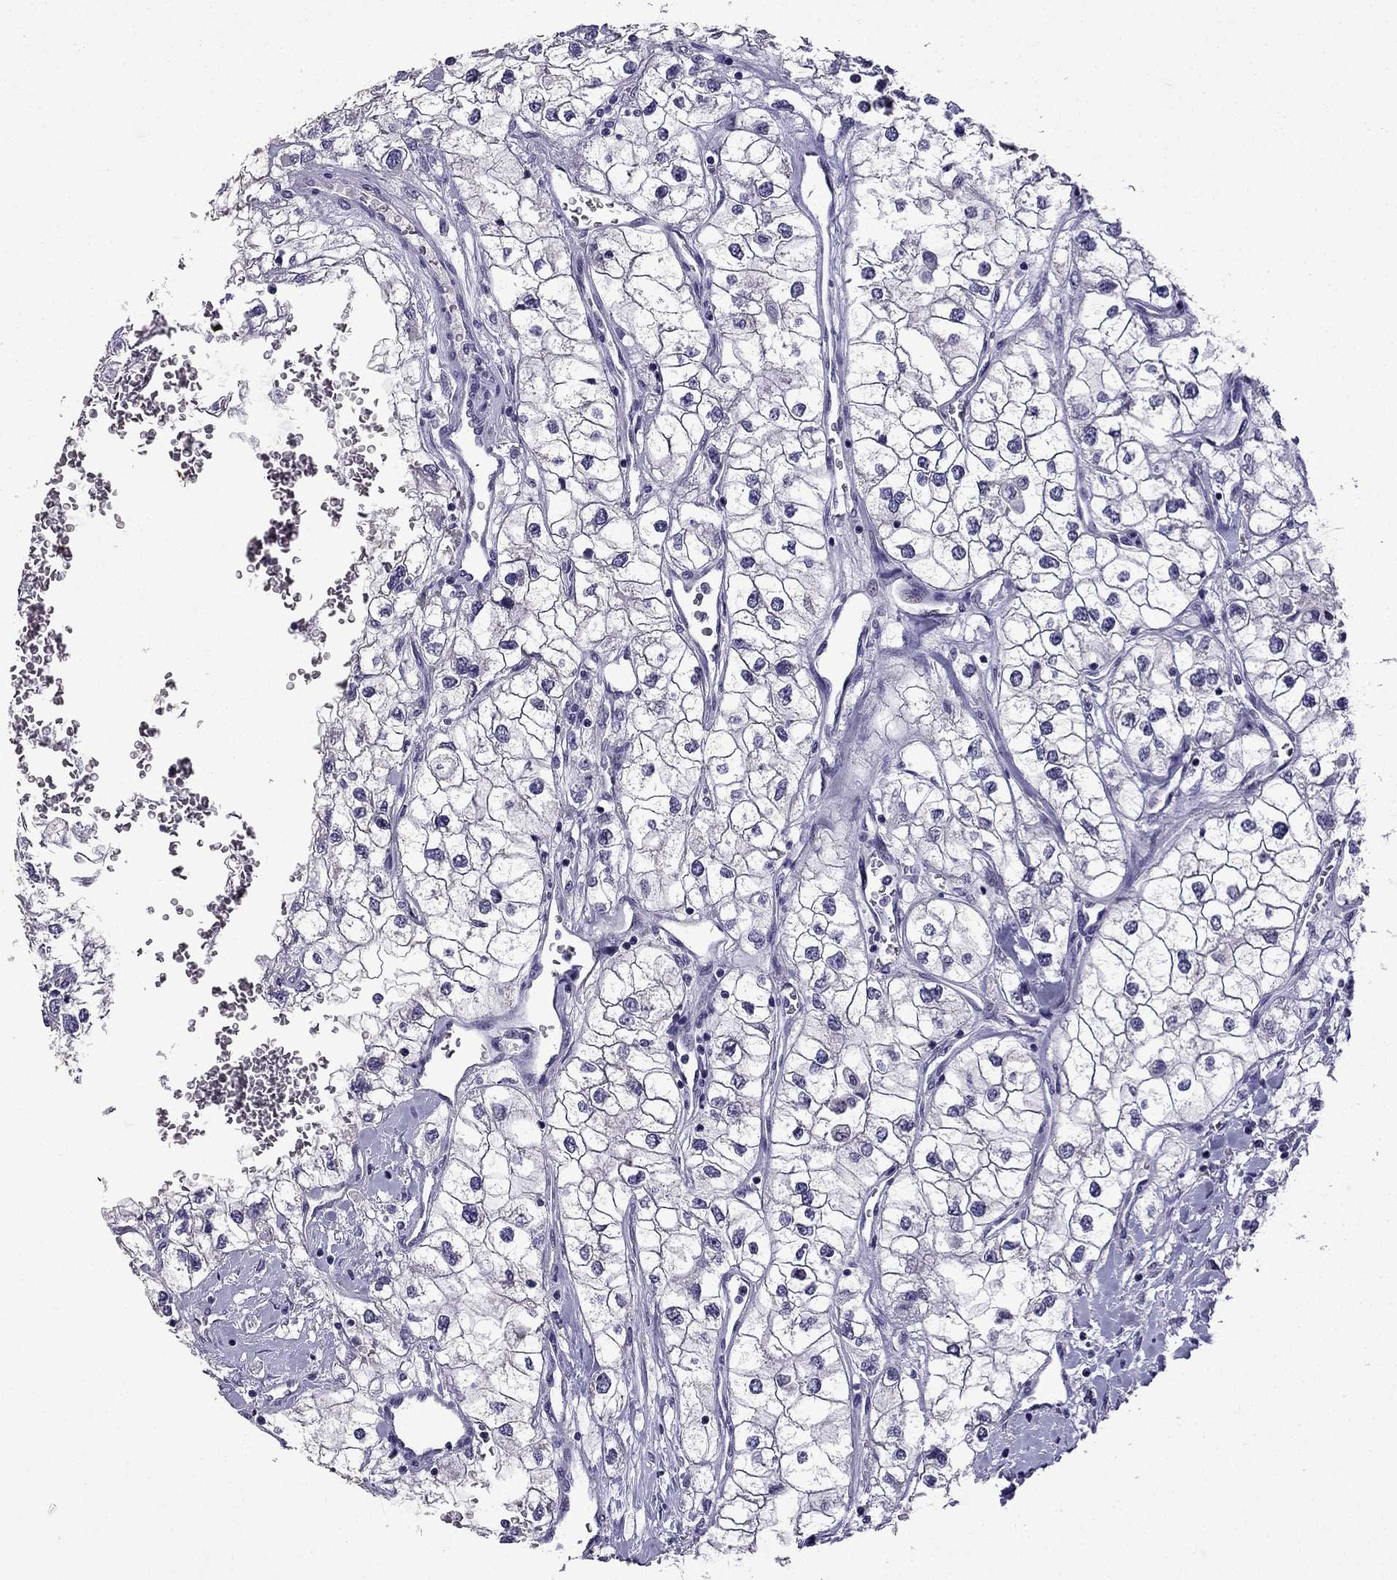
{"staining": {"intensity": "negative", "quantity": "none", "location": "none"}, "tissue": "renal cancer", "cell_type": "Tumor cells", "image_type": "cancer", "snomed": [{"axis": "morphology", "description": "Adenocarcinoma, NOS"}, {"axis": "topography", "description": "Kidney"}], "caption": "IHC of renal adenocarcinoma exhibits no staining in tumor cells.", "gene": "TTN", "patient": {"sex": "male", "age": 59}}